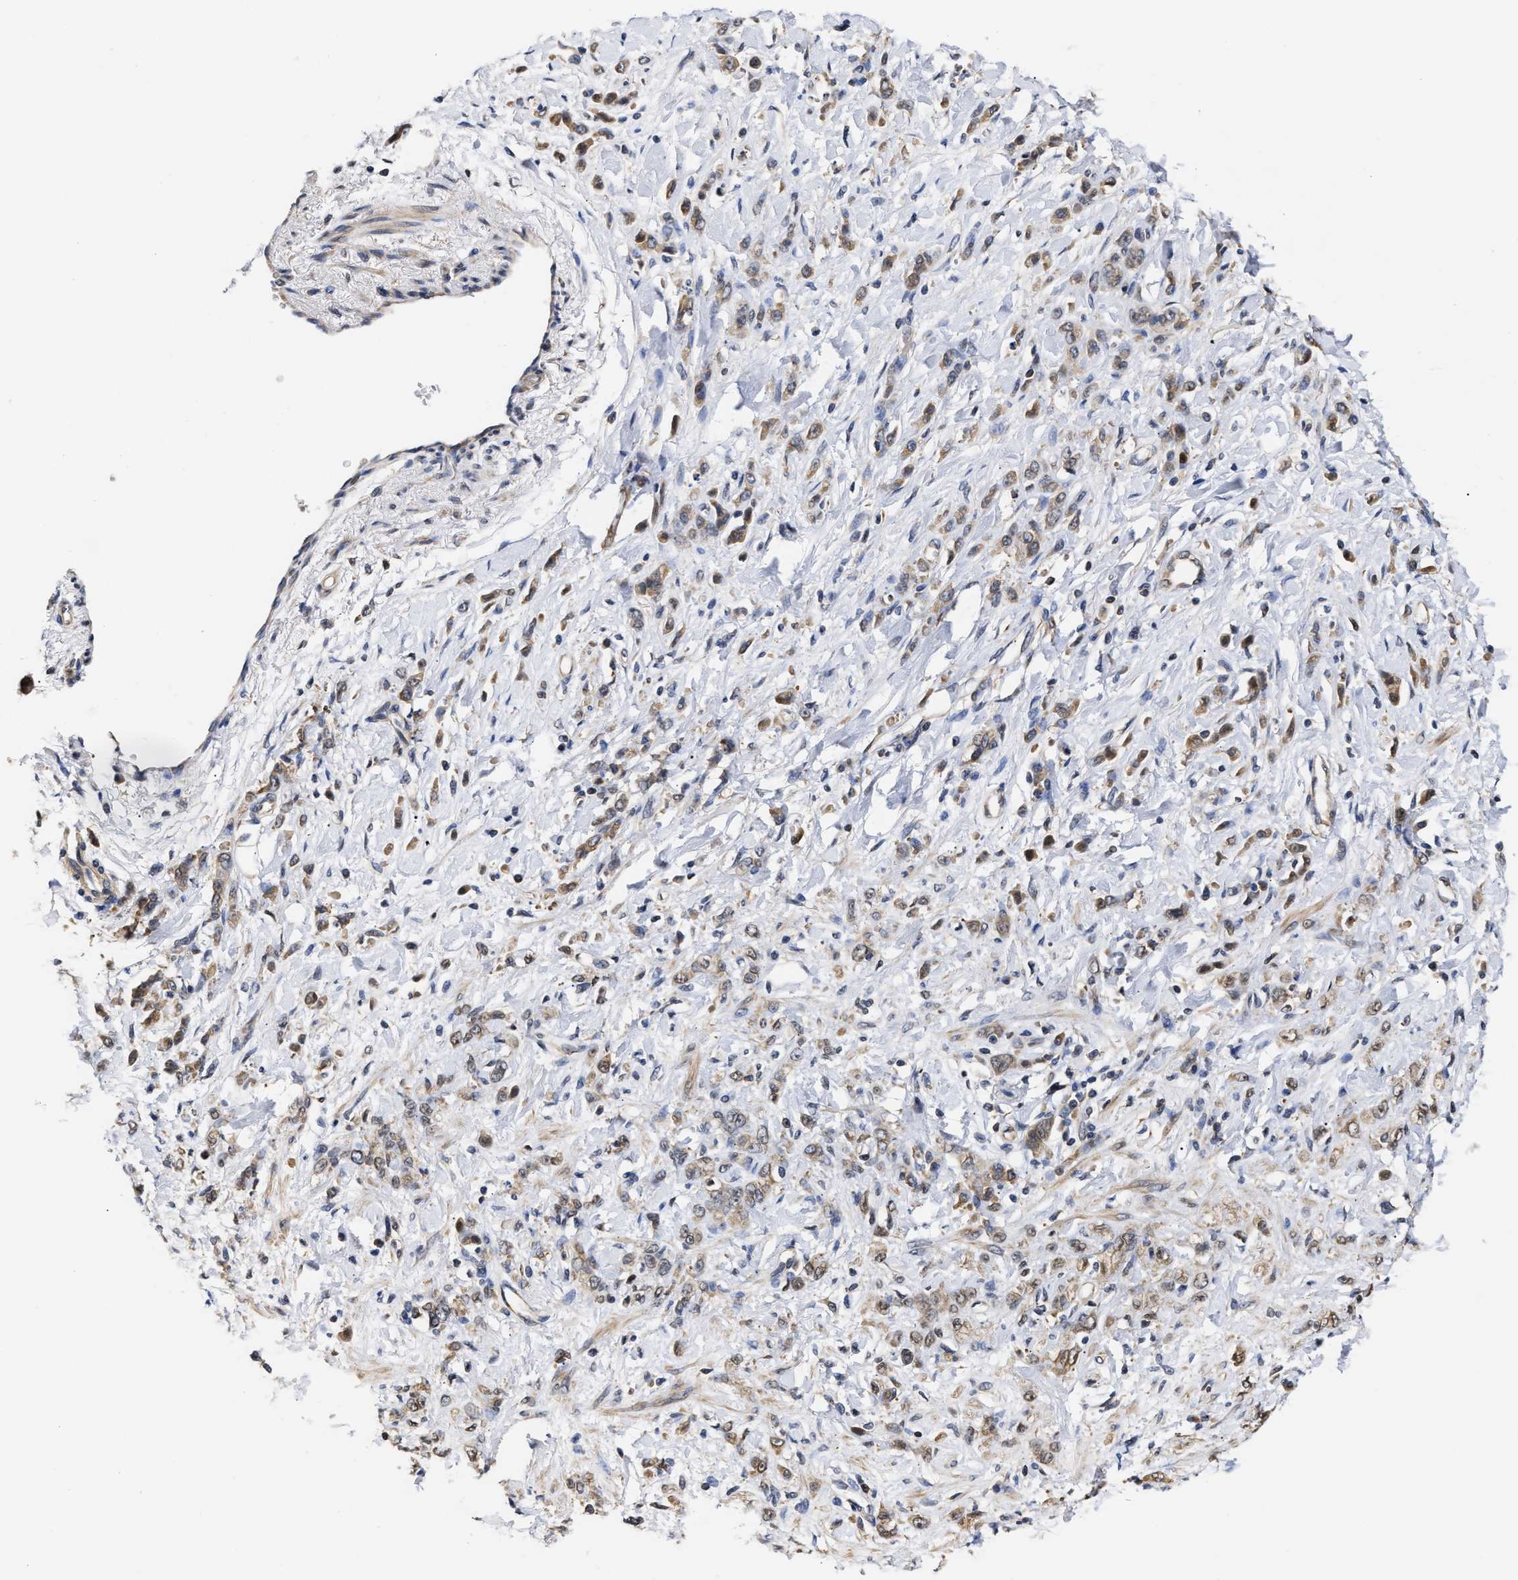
{"staining": {"intensity": "weak", "quantity": "25%-75%", "location": "cytoplasmic/membranous"}, "tissue": "stomach cancer", "cell_type": "Tumor cells", "image_type": "cancer", "snomed": [{"axis": "morphology", "description": "Normal tissue, NOS"}, {"axis": "morphology", "description": "Adenocarcinoma, NOS"}, {"axis": "topography", "description": "Stomach"}], "caption": "Tumor cells display low levels of weak cytoplasmic/membranous expression in about 25%-75% of cells in stomach cancer (adenocarcinoma). (IHC, brightfield microscopy, high magnification).", "gene": "KLHDC1", "patient": {"sex": "male", "age": 82}}